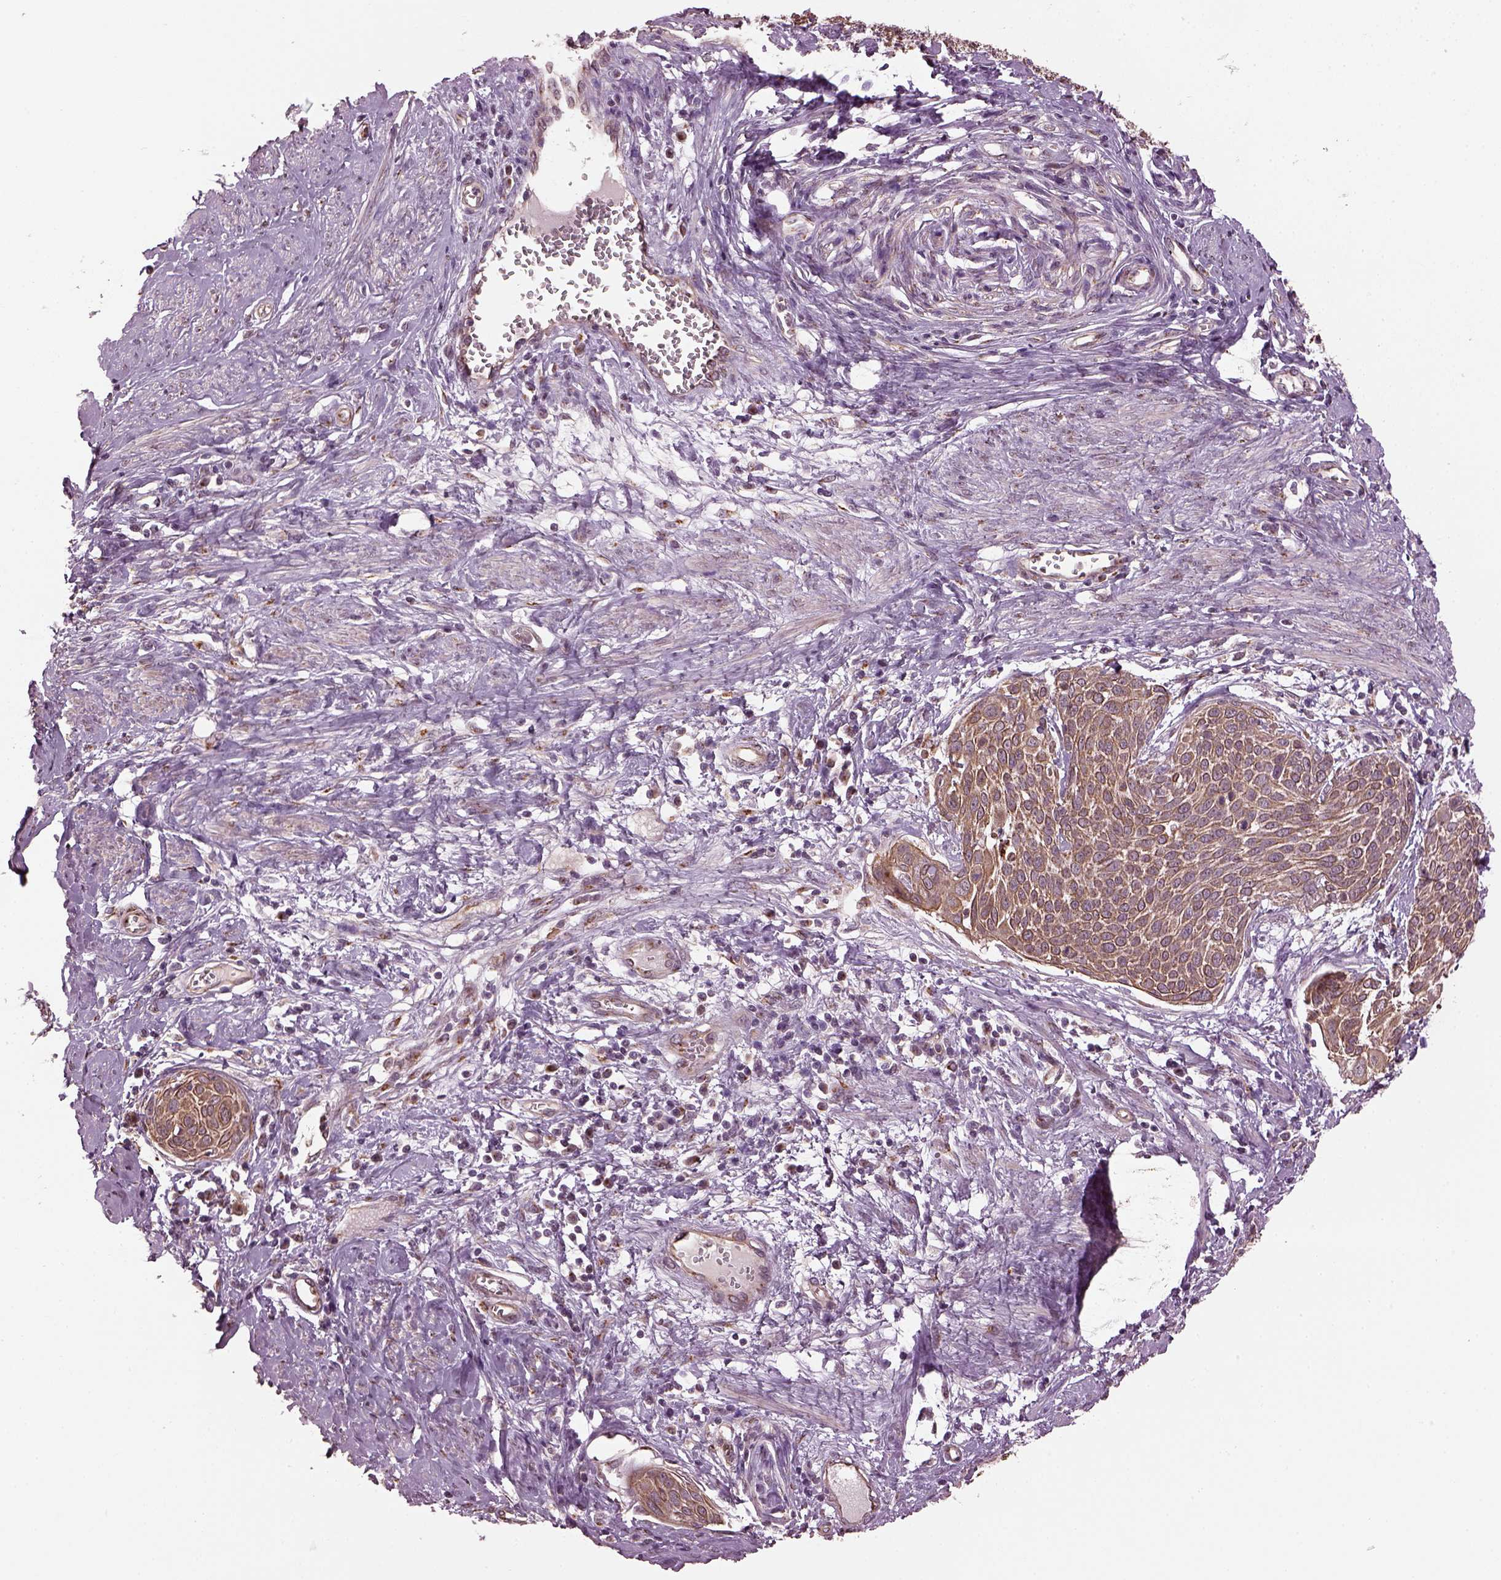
{"staining": {"intensity": "moderate", "quantity": "25%-75%", "location": "cytoplasmic/membranous,nuclear"}, "tissue": "cervical cancer", "cell_type": "Tumor cells", "image_type": "cancer", "snomed": [{"axis": "morphology", "description": "Squamous cell carcinoma, NOS"}, {"axis": "topography", "description": "Cervix"}], "caption": "The photomicrograph shows a brown stain indicating the presence of a protein in the cytoplasmic/membranous and nuclear of tumor cells in cervical cancer.", "gene": "RUFY3", "patient": {"sex": "female", "age": 39}}